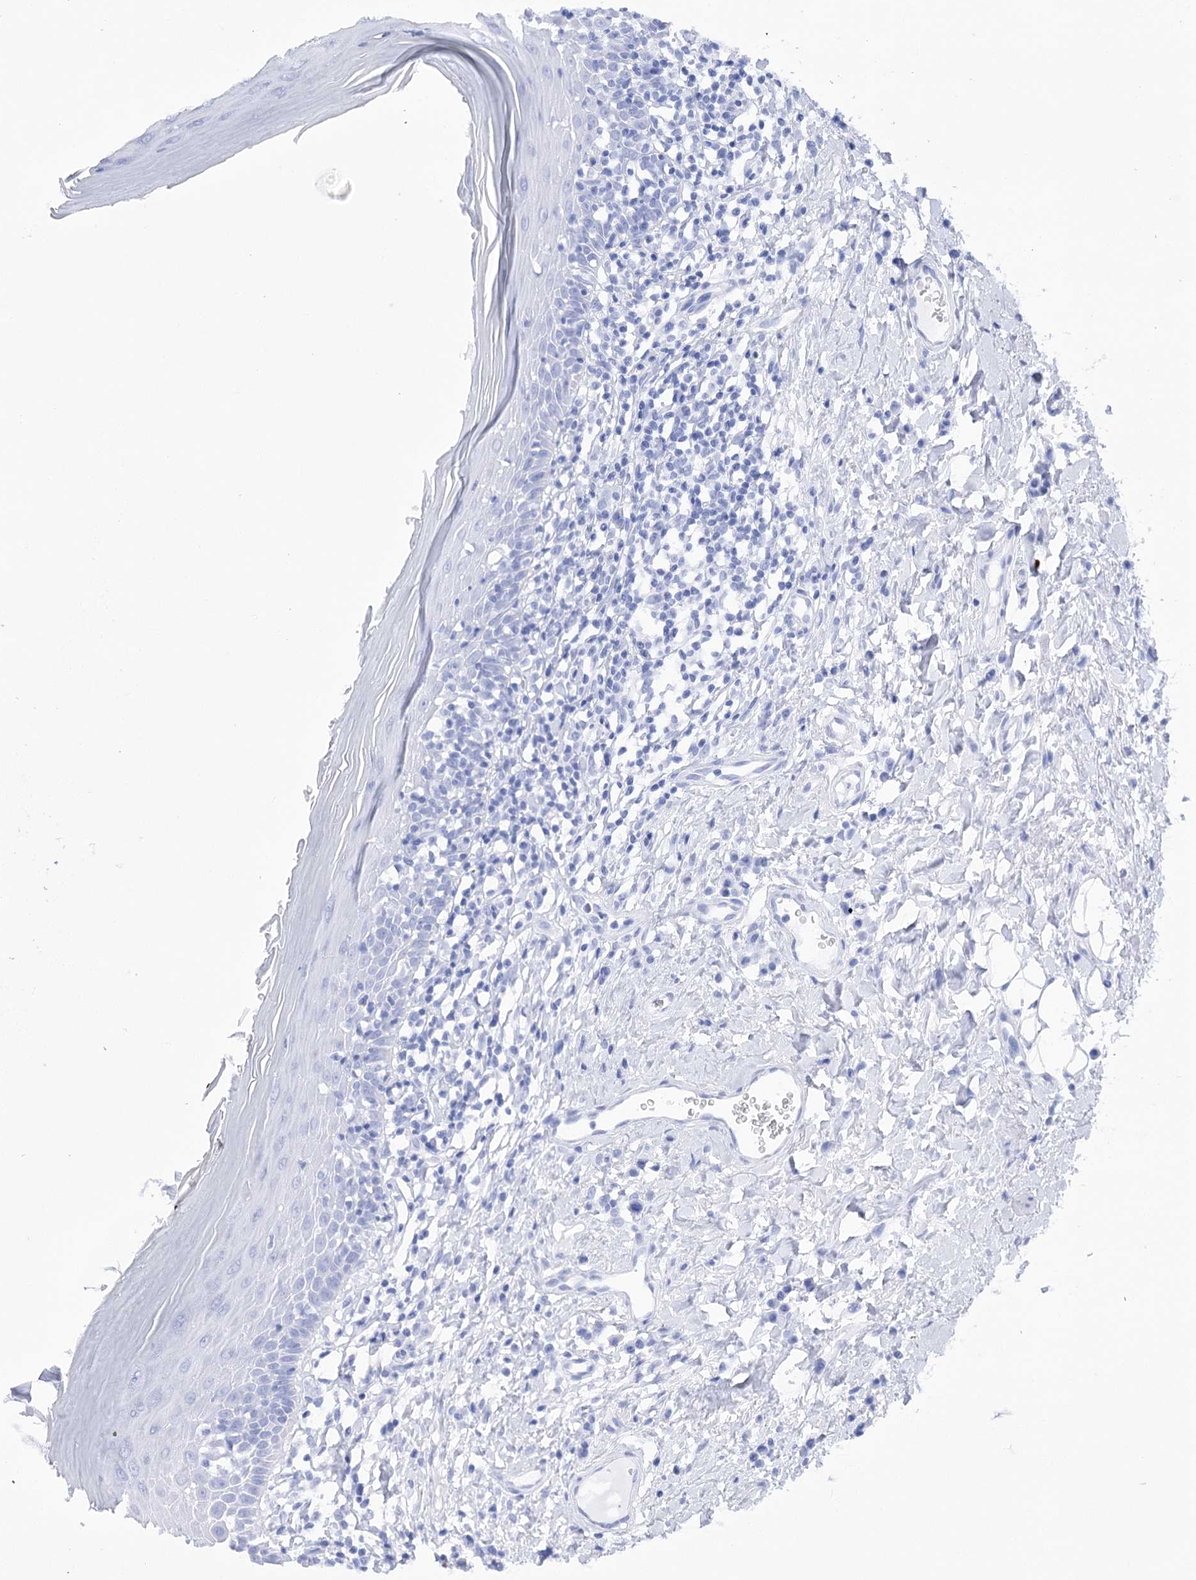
{"staining": {"intensity": "negative", "quantity": "none", "location": "none"}, "tissue": "oral mucosa", "cell_type": "Squamous epithelial cells", "image_type": "normal", "snomed": [{"axis": "morphology", "description": "Normal tissue, NOS"}, {"axis": "topography", "description": "Oral tissue"}], "caption": "The histopathology image reveals no significant expression in squamous epithelial cells of oral mucosa. (IHC, brightfield microscopy, high magnification).", "gene": "COX15", "patient": {"sex": "male", "age": 82}}